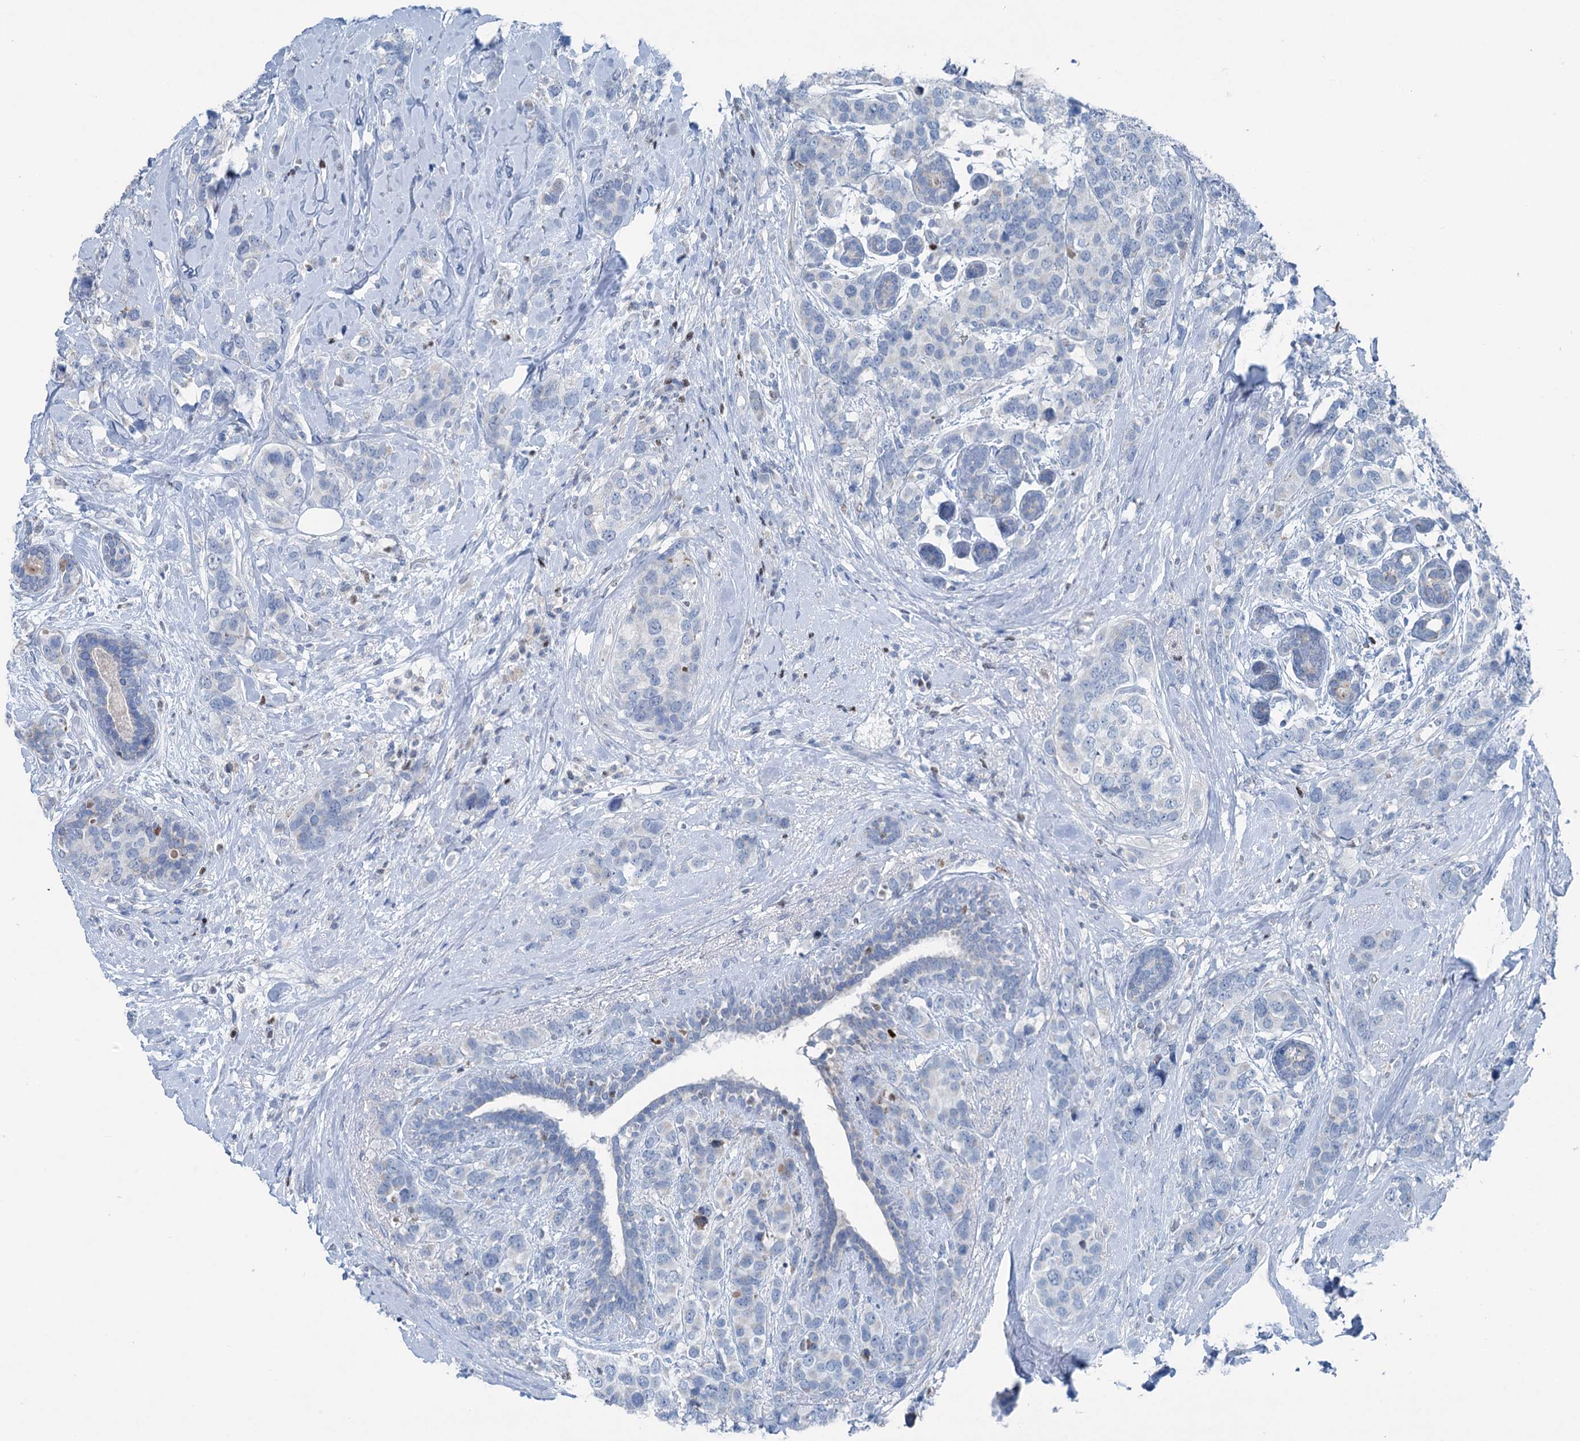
{"staining": {"intensity": "negative", "quantity": "none", "location": "none"}, "tissue": "breast cancer", "cell_type": "Tumor cells", "image_type": "cancer", "snomed": [{"axis": "morphology", "description": "Lobular carcinoma"}, {"axis": "topography", "description": "Breast"}], "caption": "Tumor cells show no significant protein positivity in breast cancer (lobular carcinoma).", "gene": "ELP4", "patient": {"sex": "female", "age": 59}}